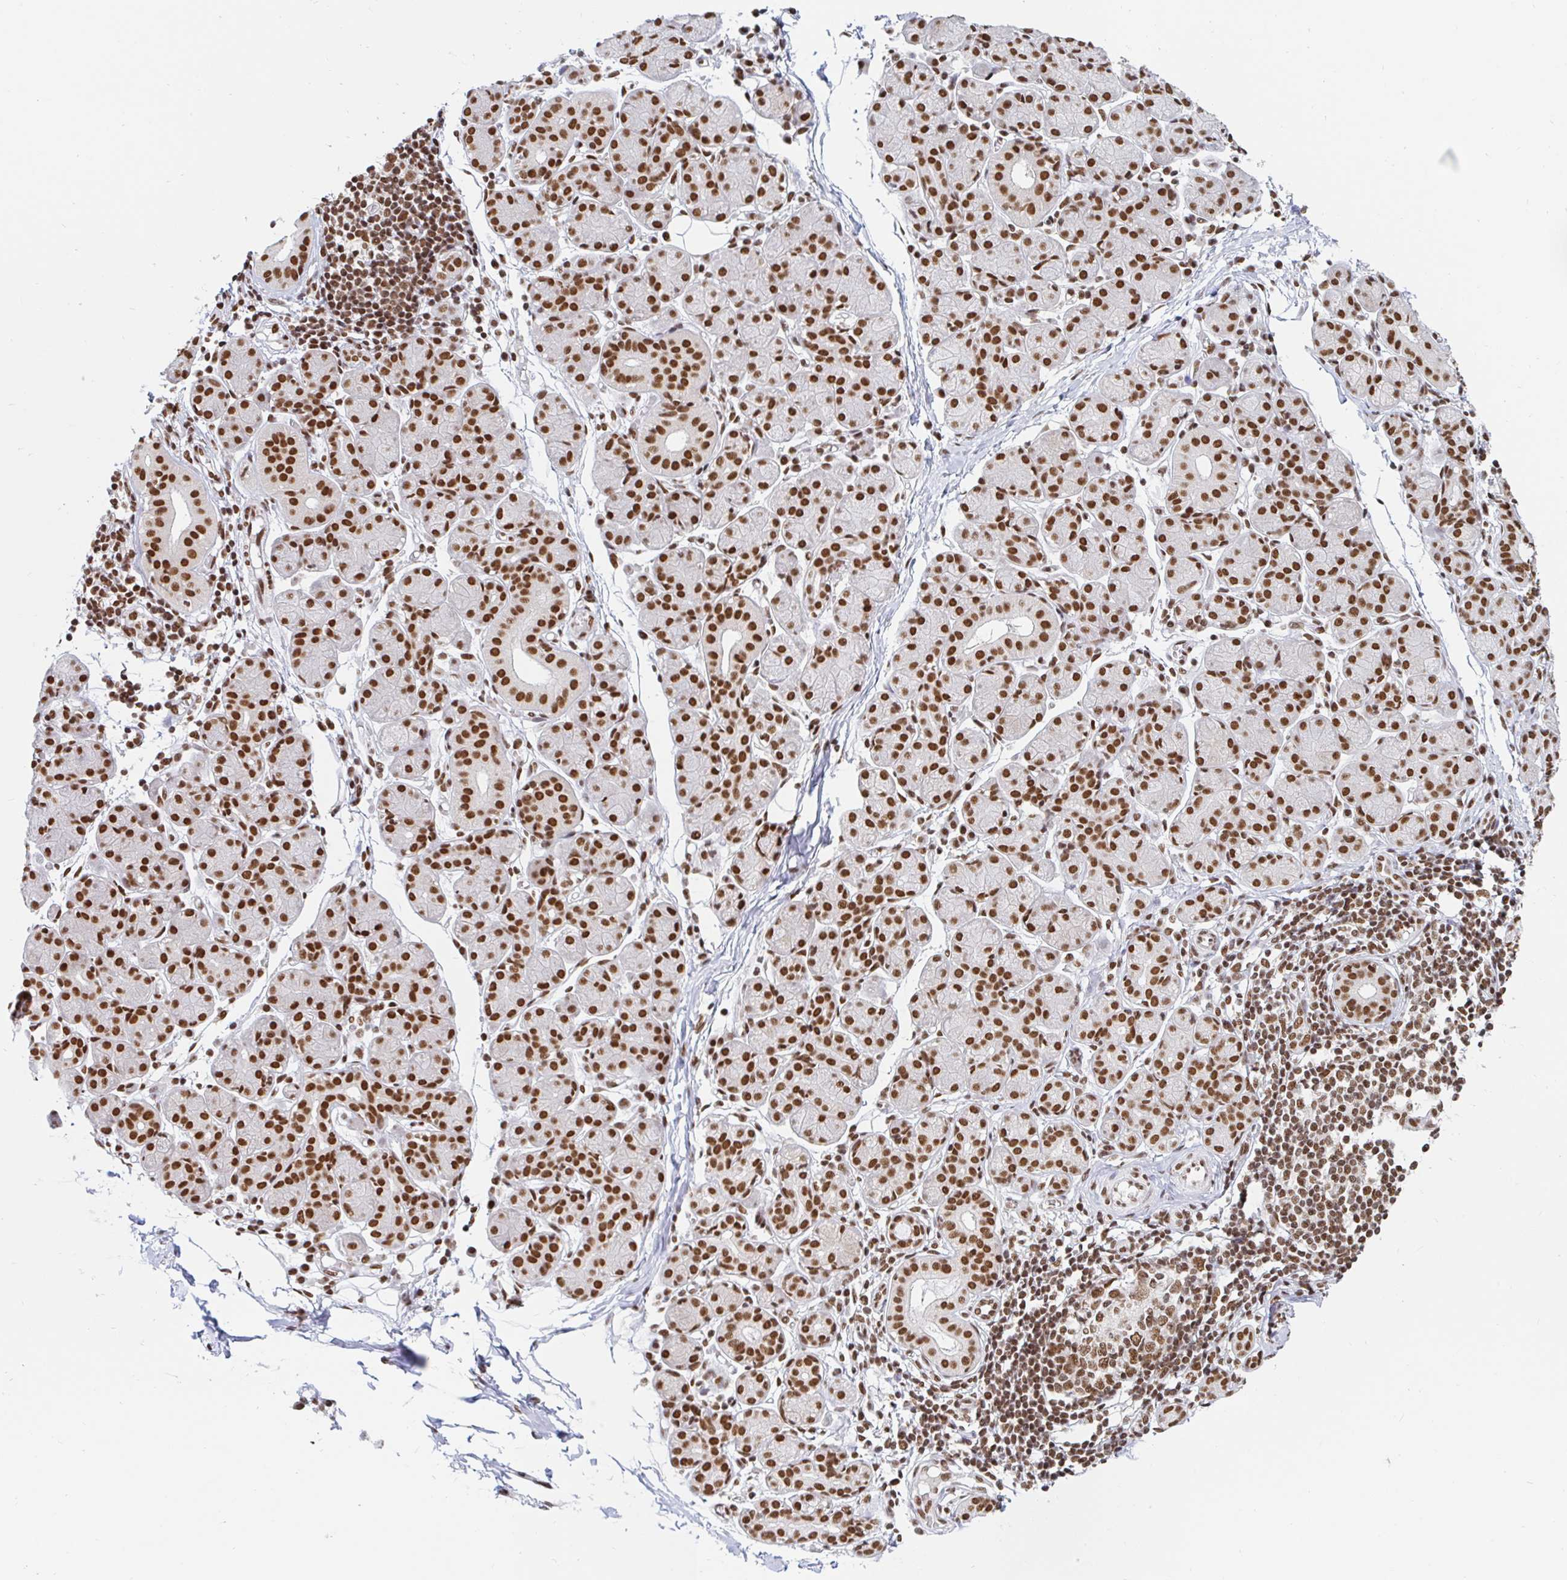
{"staining": {"intensity": "strong", "quantity": ">75%", "location": "nuclear"}, "tissue": "salivary gland", "cell_type": "Glandular cells", "image_type": "normal", "snomed": [{"axis": "morphology", "description": "Normal tissue, NOS"}, {"axis": "morphology", "description": "Inflammation, NOS"}, {"axis": "topography", "description": "Lymph node"}, {"axis": "topography", "description": "Salivary gland"}], "caption": "Immunohistochemistry micrograph of normal salivary gland: salivary gland stained using immunohistochemistry (IHC) displays high levels of strong protein expression localized specifically in the nuclear of glandular cells, appearing as a nuclear brown color.", "gene": "RBMXL1", "patient": {"sex": "male", "age": 3}}